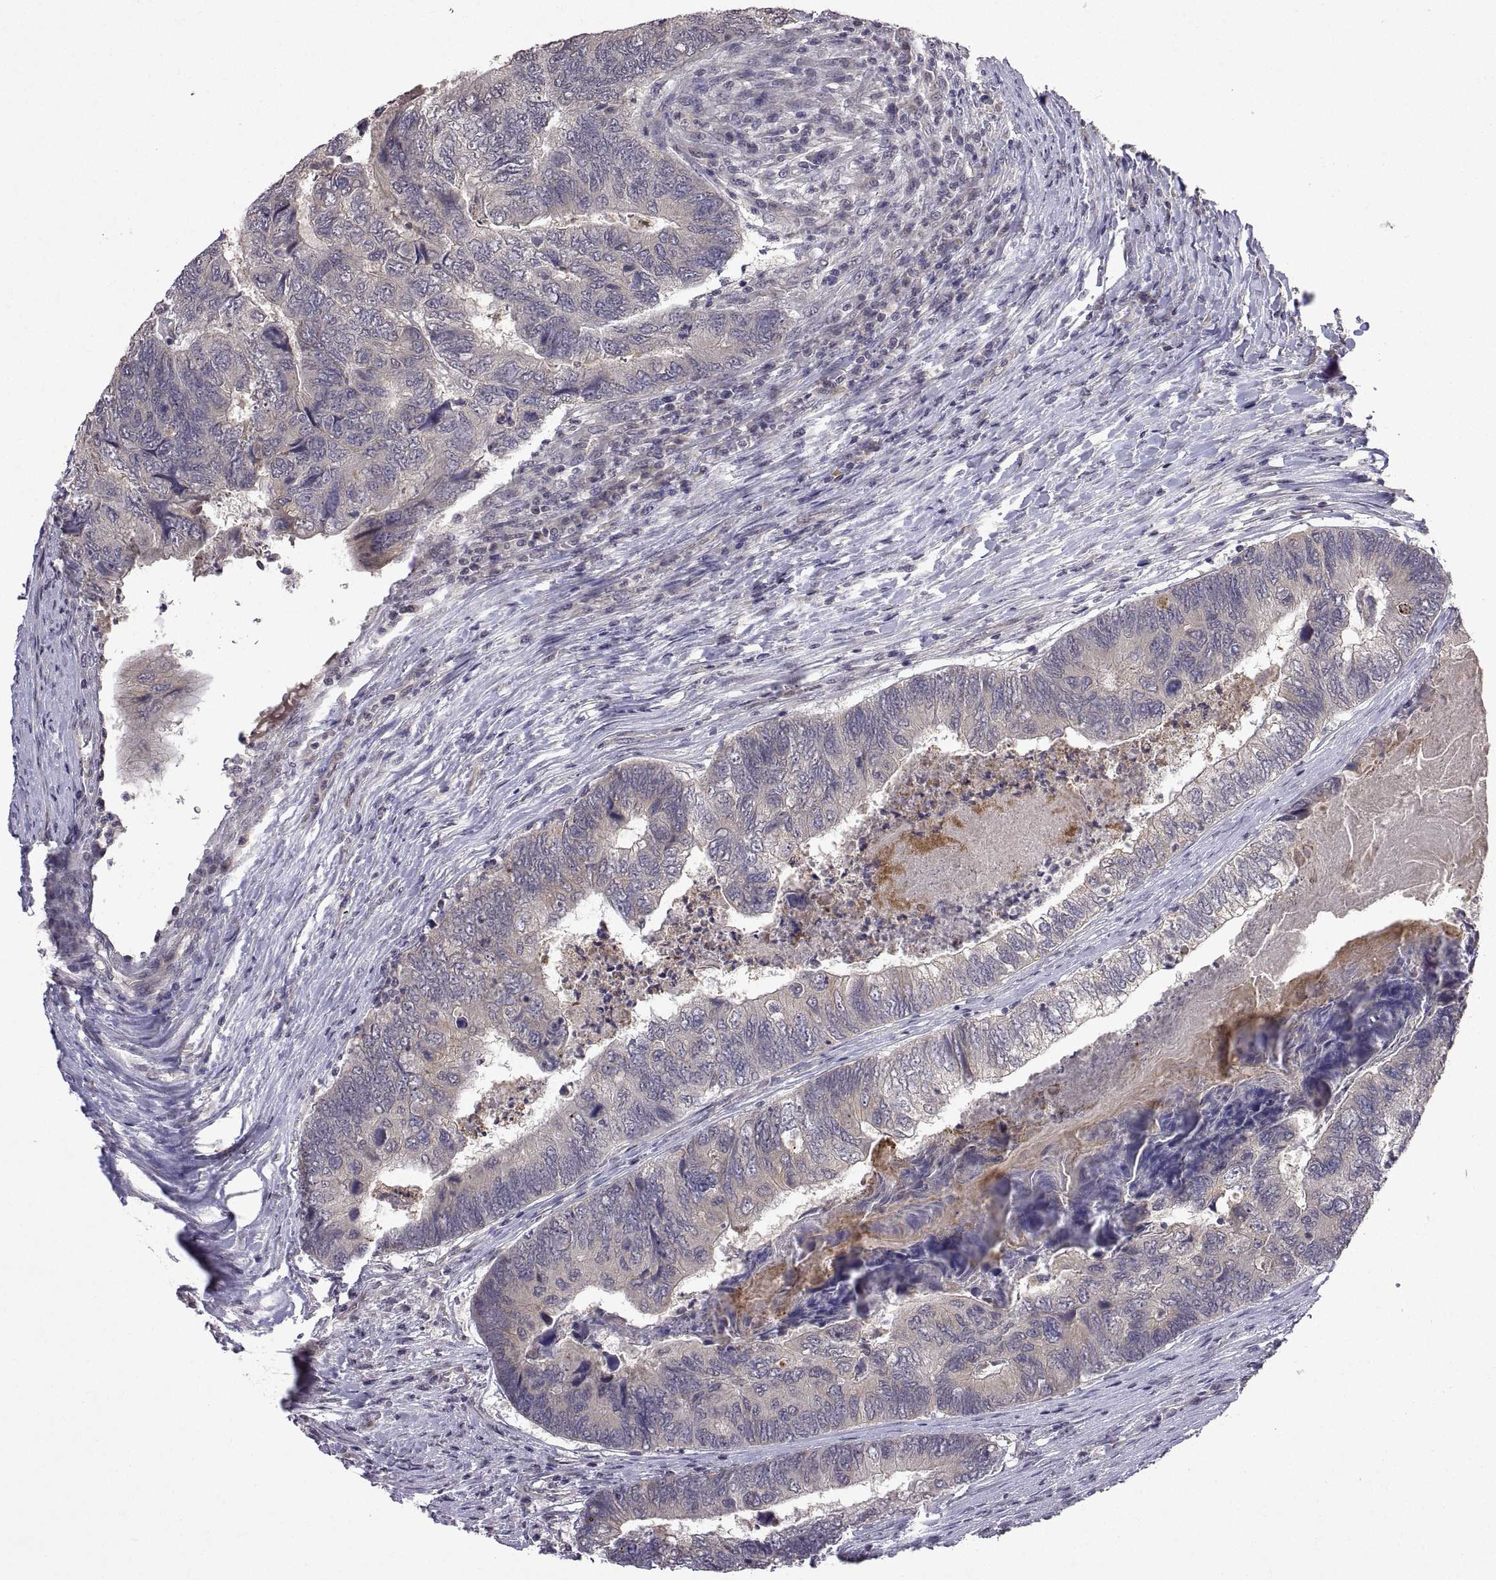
{"staining": {"intensity": "negative", "quantity": "none", "location": "none"}, "tissue": "colorectal cancer", "cell_type": "Tumor cells", "image_type": "cancer", "snomed": [{"axis": "morphology", "description": "Adenocarcinoma, NOS"}, {"axis": "topography", "description": "Colon"}], "caption": "Micrograph shows no significant protein staining in tumor cells of colorectal adenocarcinoma.", "gene": "LAMA1", "patient": {"sex": "female", "age": 67}}